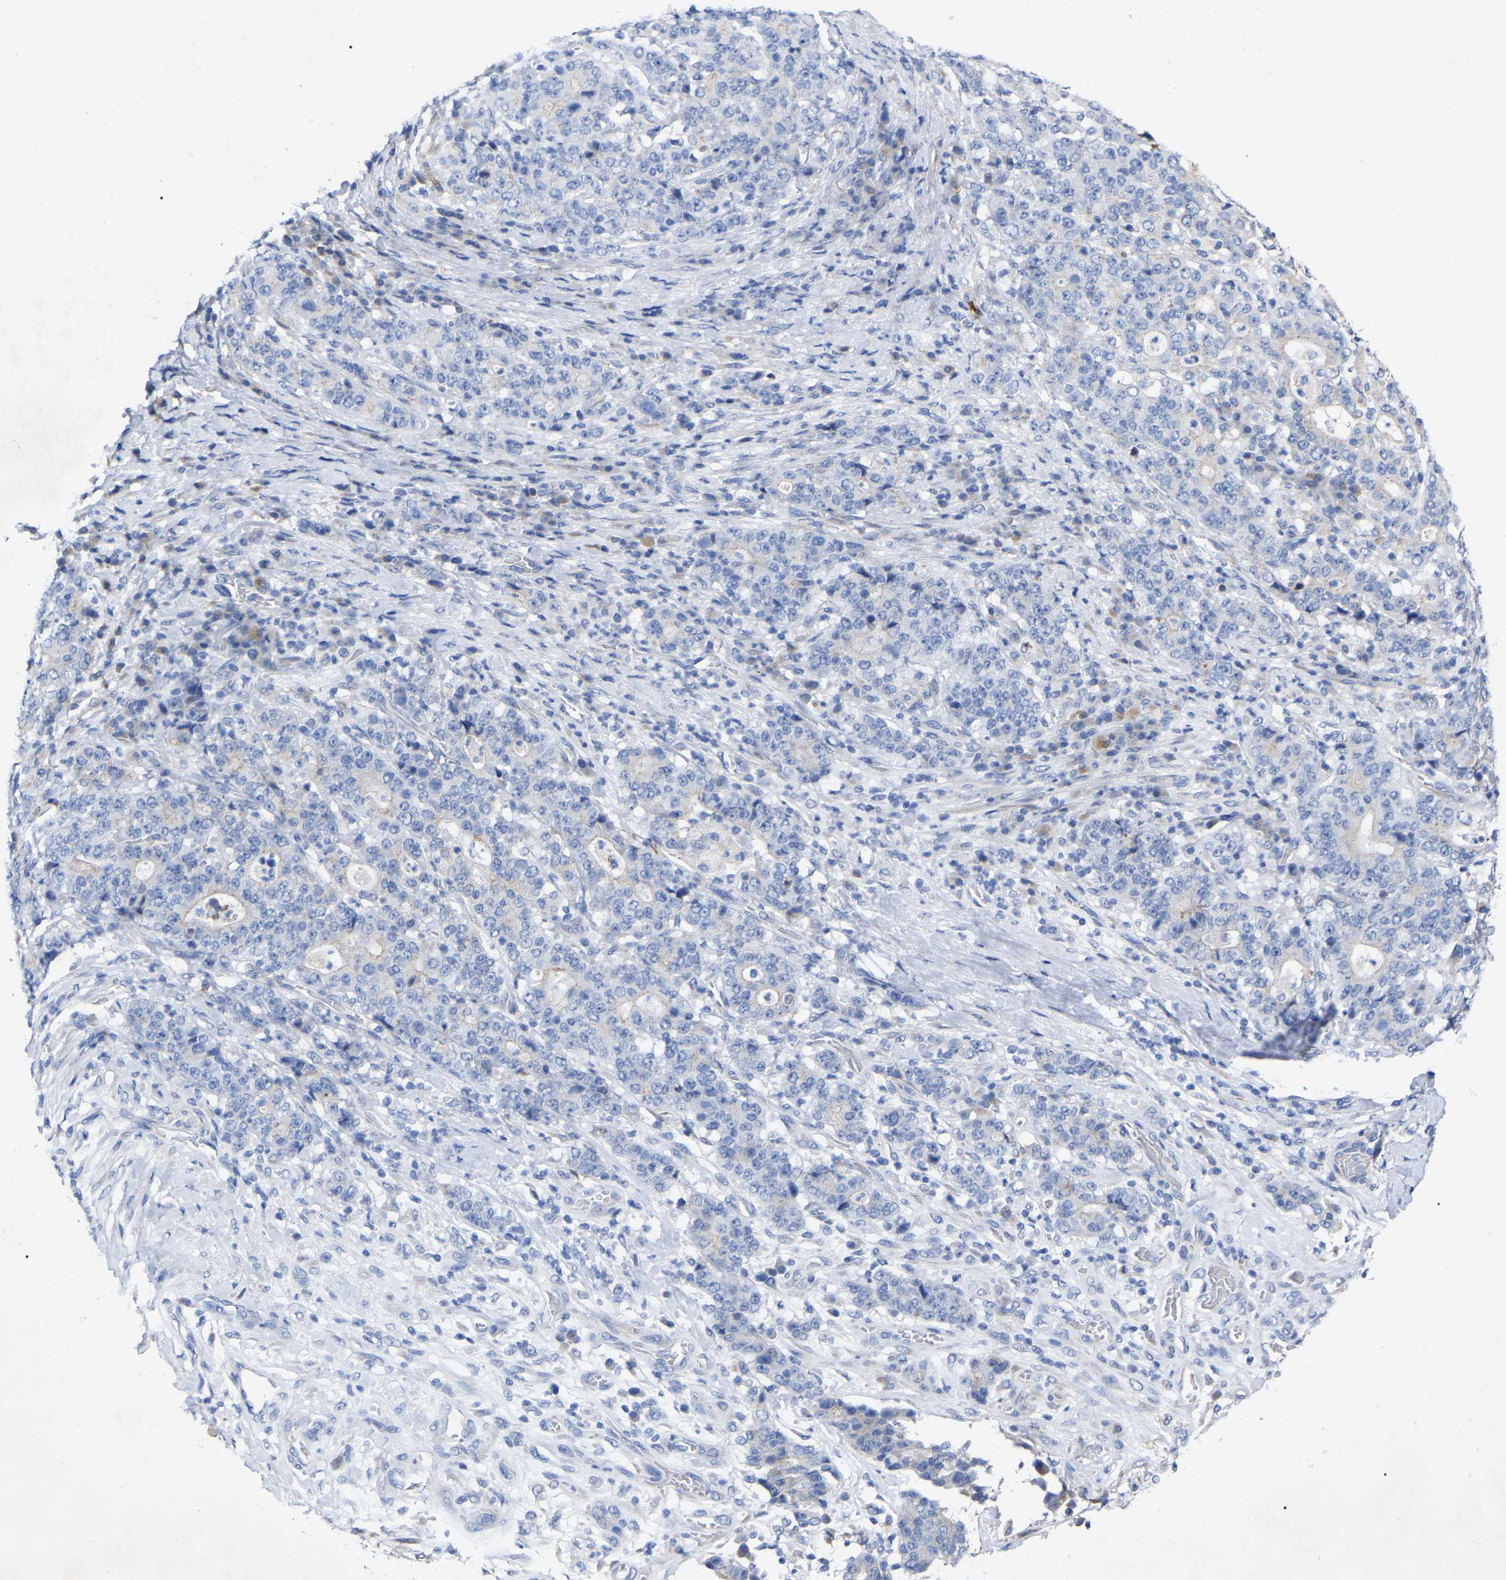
{"staining": {"intensity": "negative", "quantity": "none", "location": "none"}, "tissue": "stomach cancer", "cell_type": "Tumor cells", "image_type": "cancer", "snomed": [{"axis": "morphology", "description": "Normal tissue, NOS"}, {"axis": "morphology", "description": "Adenocarcinoma, NOS"}, {"axis": "topography", "description": "Stomach, upper"}, {"axis": "topography", "description": "Stomach"}], "caption": "The image displays no staining of tumor cells in stomach cancer.", "gene": "STRIP2", "patient": {"sex": "male", "age": 59}}